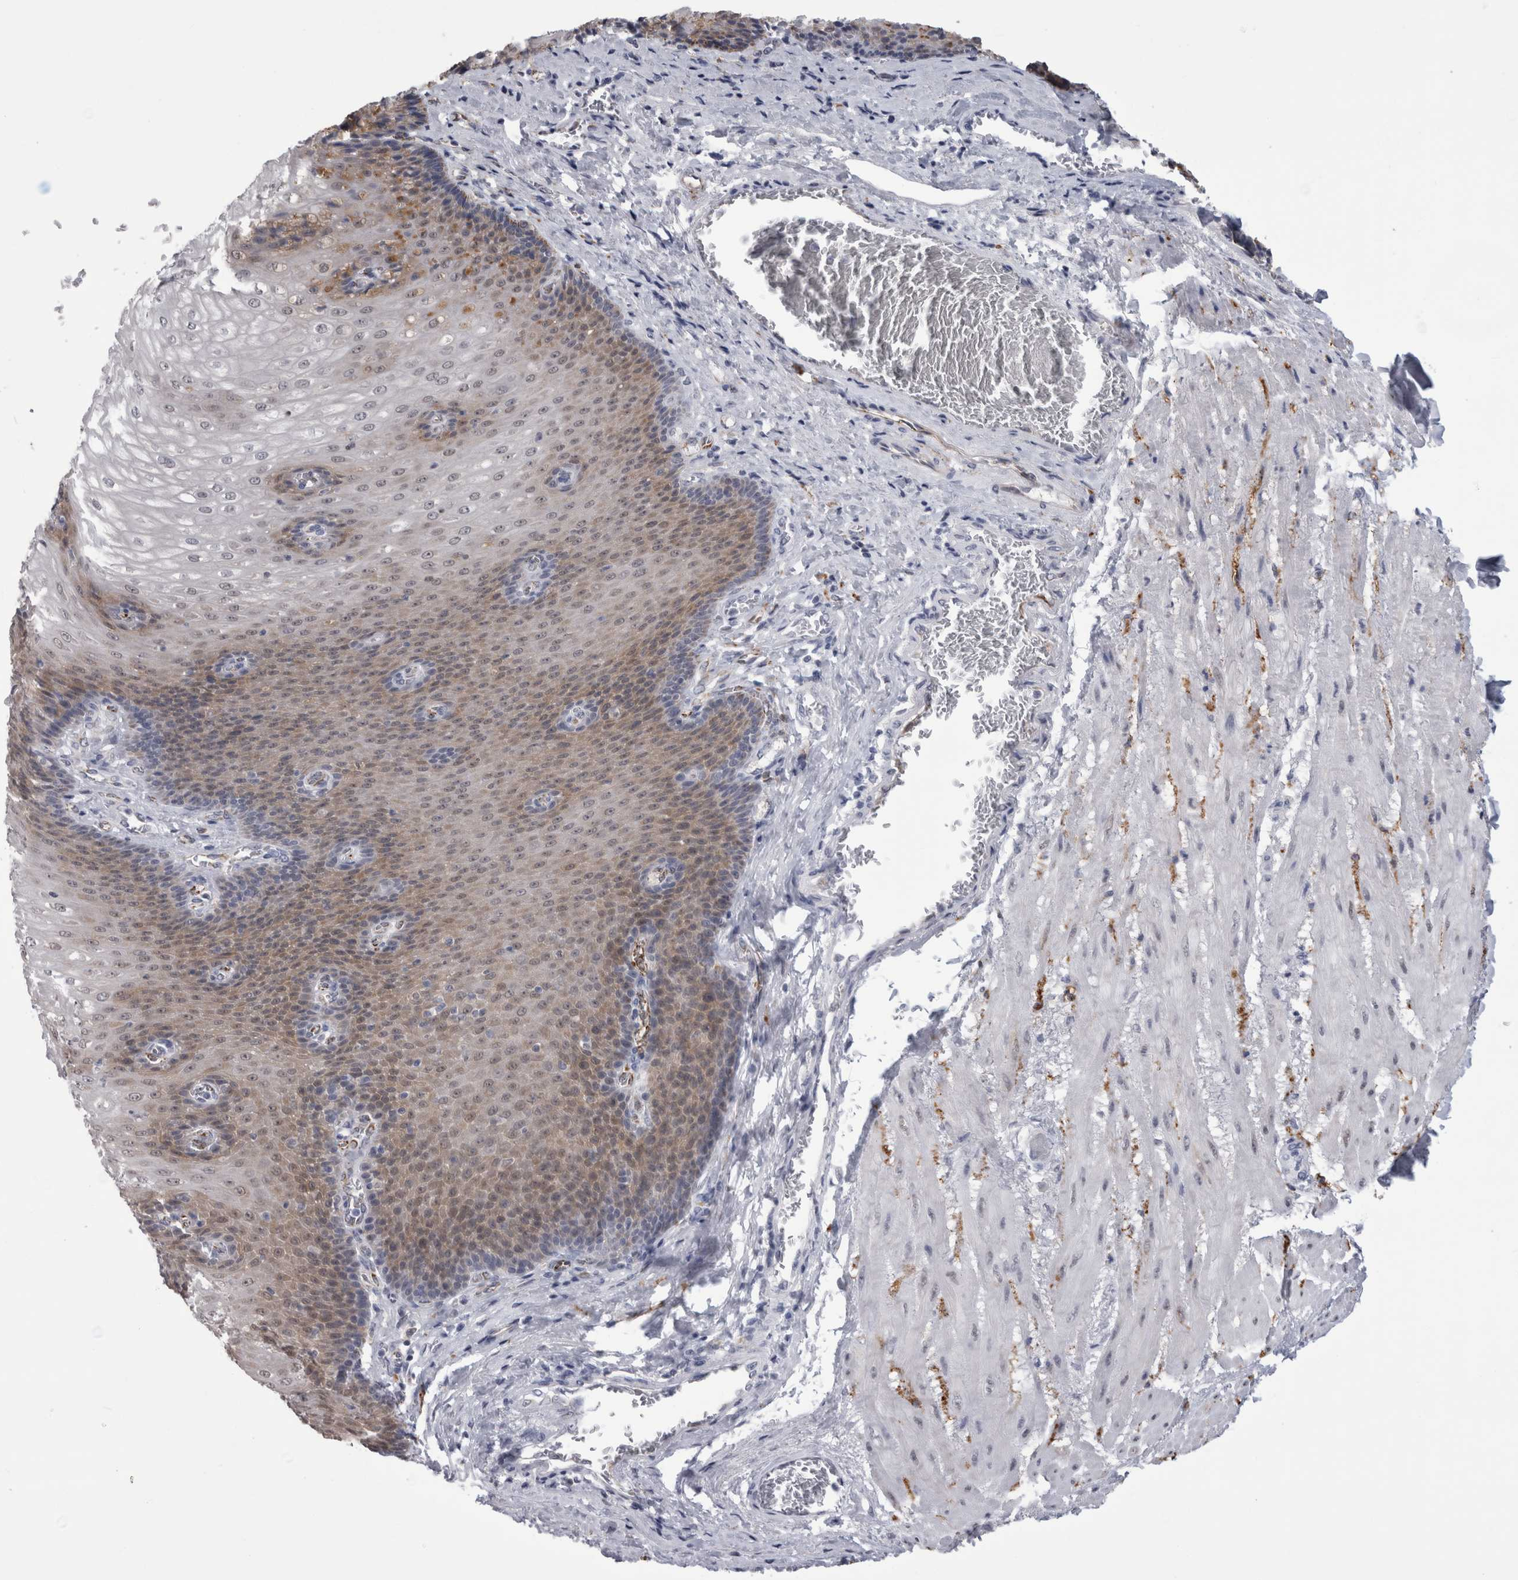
{"staining": {"intensity": "moderate", "quantity": "25%-75%", "location": "cytoplasmic/membranous"}, "tissue": "esophagus", "cell_type": "Squamous epithelial cells", "image_type": "normal", "snomed": [{"axis": "morphology", "description": "Normal tissue, NOS"}, {"axis": "topography", "description": "Esophagus"}], "caption": "Immunohistochemistry photomicrograph of benign human esophagus stained for a protein (brown), which displays medium levels of moderate cytoplasmic/membranous positivity in about 25%-75% of squamous epithelial cells.", "gene": "ACOT7", "patient": {"sex": "male", "age": 48}}